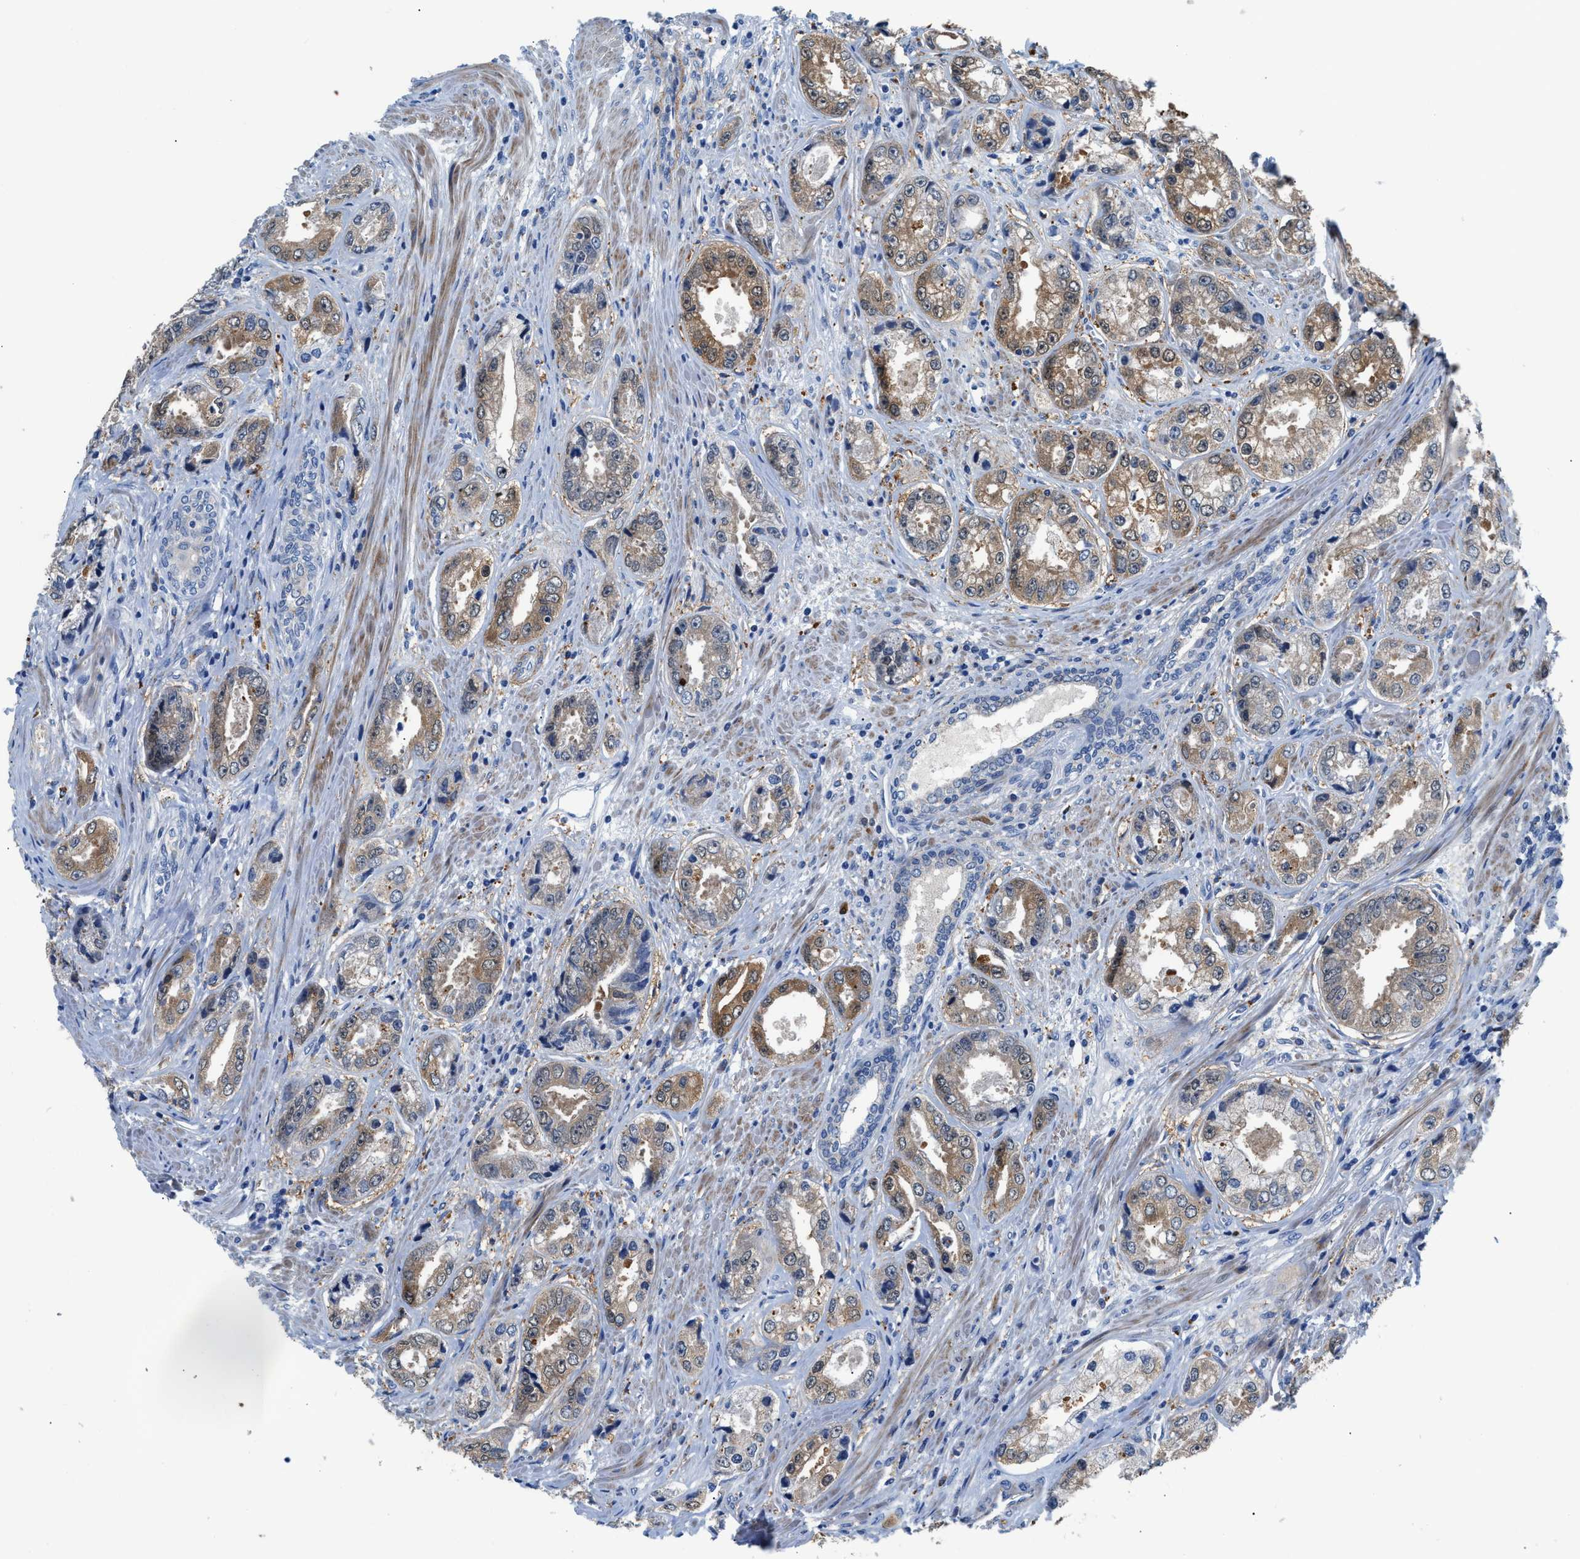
{"staining": {"intensity": "moderate", "quantity": ">75%", "location": "cytoplasmic/membranous"}, "tissue": "prostate cancer", "cell_type": "Tumor cells", "image_type": "cancer", "snomed": [{"axis": "morphology", "description": "Adenocarcinoma, High grade"}, {"axis": "topography", "description": "Prostate"}], "caption": "Moderate cytoplasmic/membranous protein expression is present in about >75% of tumor cells in high-grade adenocarcinoma (prostate).", "gene": "UAP1", "patient": {"sex": "male", "age": 61}}